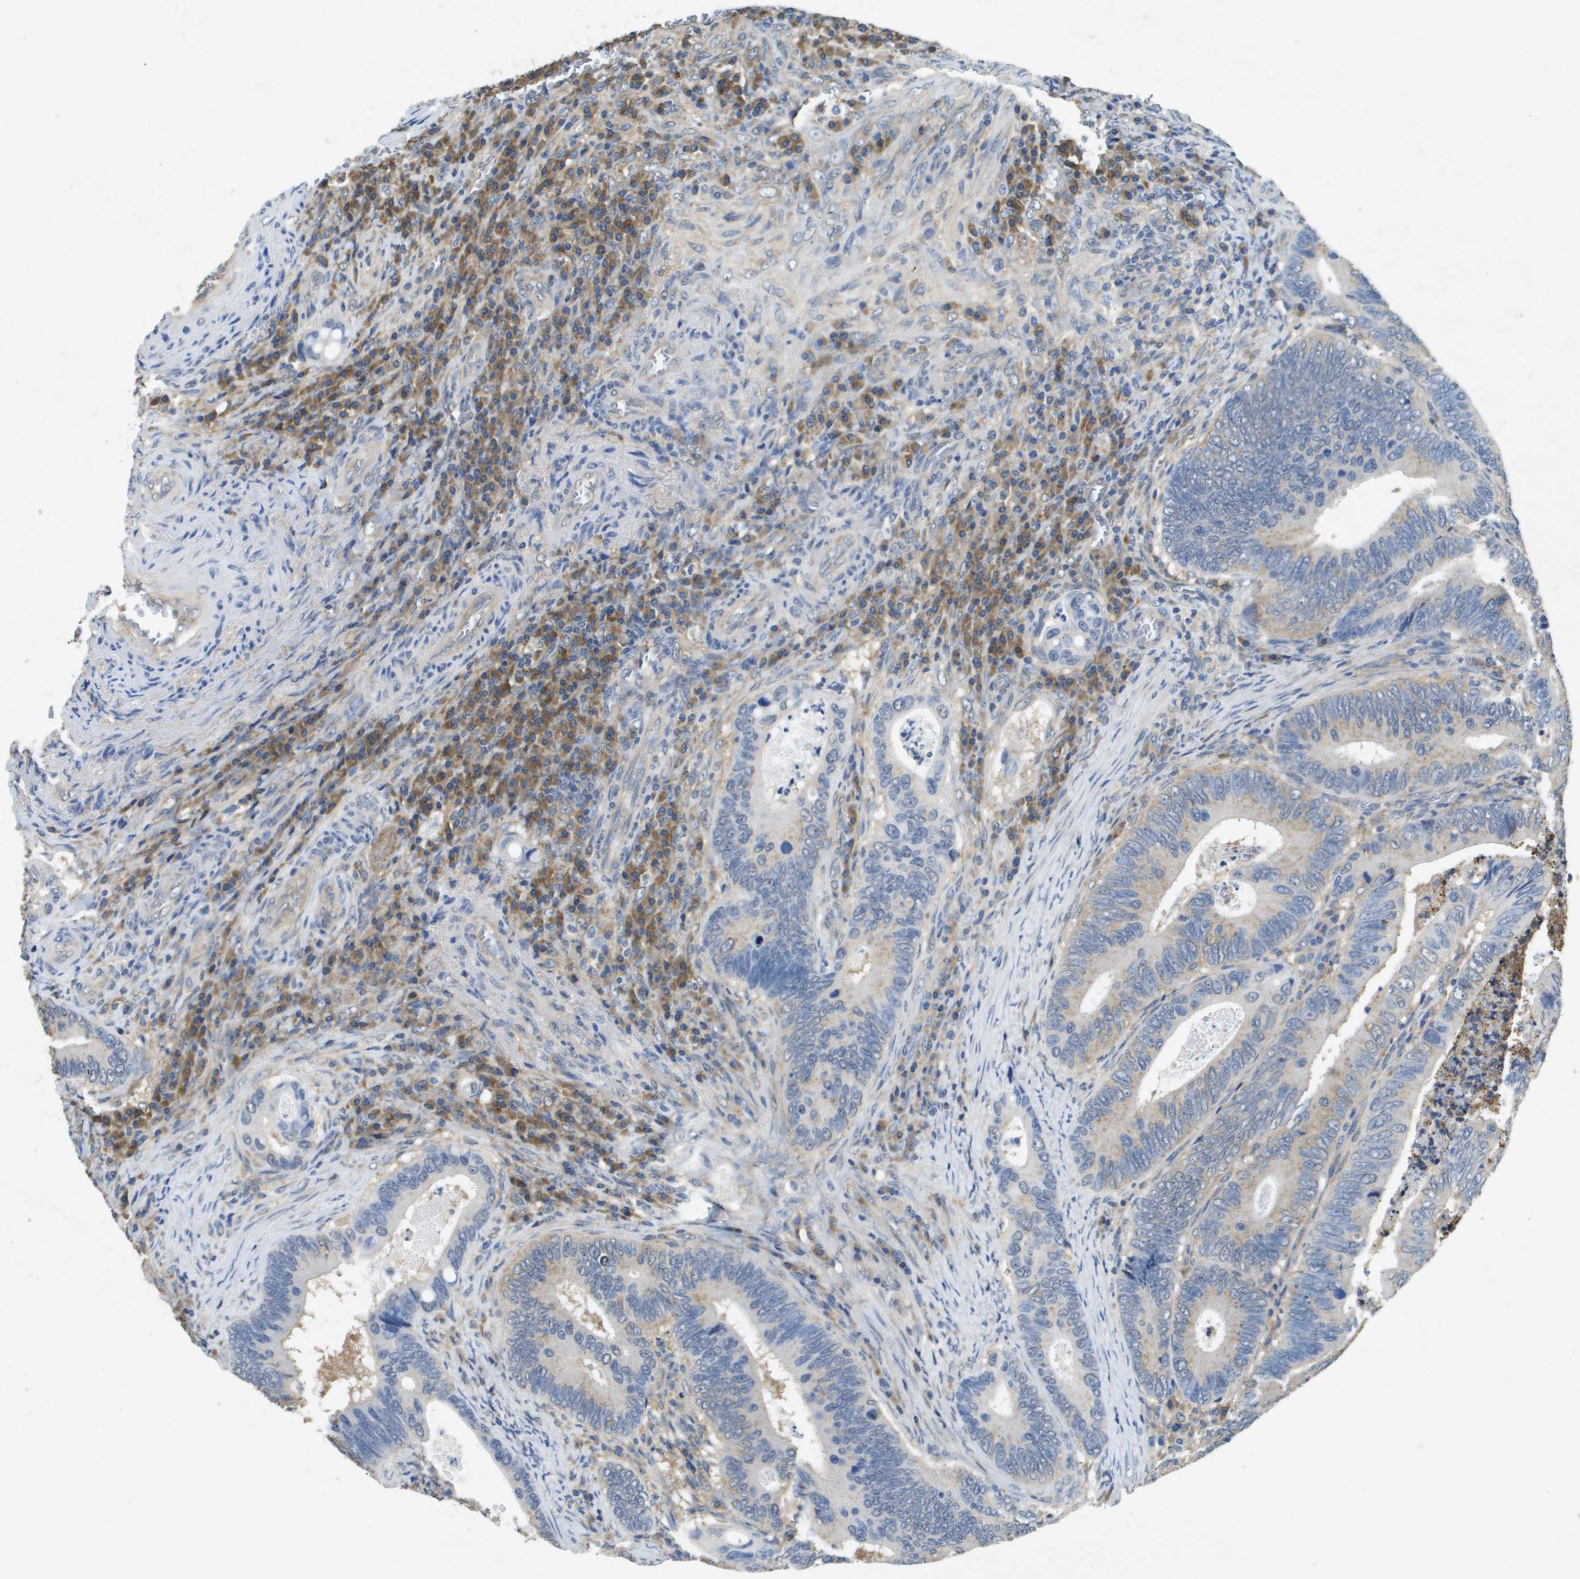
{"staining": {"intensity": "weak", "quantity": "<25%", "location": "cytoplasmic/membranous"}, "tissue": "colorectal cancer", "cell_type": "Tumor cells", "image_type": "cancer", "snomed": [{"axis": "morphology", "description": "Inflammation, NOS"}, {"axis": "morphology", "description": "Adenocarcinoma, NOS"}, {"axis": "topography", "description": "Colon"}], "caption": "Colorectal adenocarcinoma was stained to show a protein in brown. There is no significant expression in tumor cells.", "gene": "PTPRT", "patient": {"sex": "male", "age": 72}}